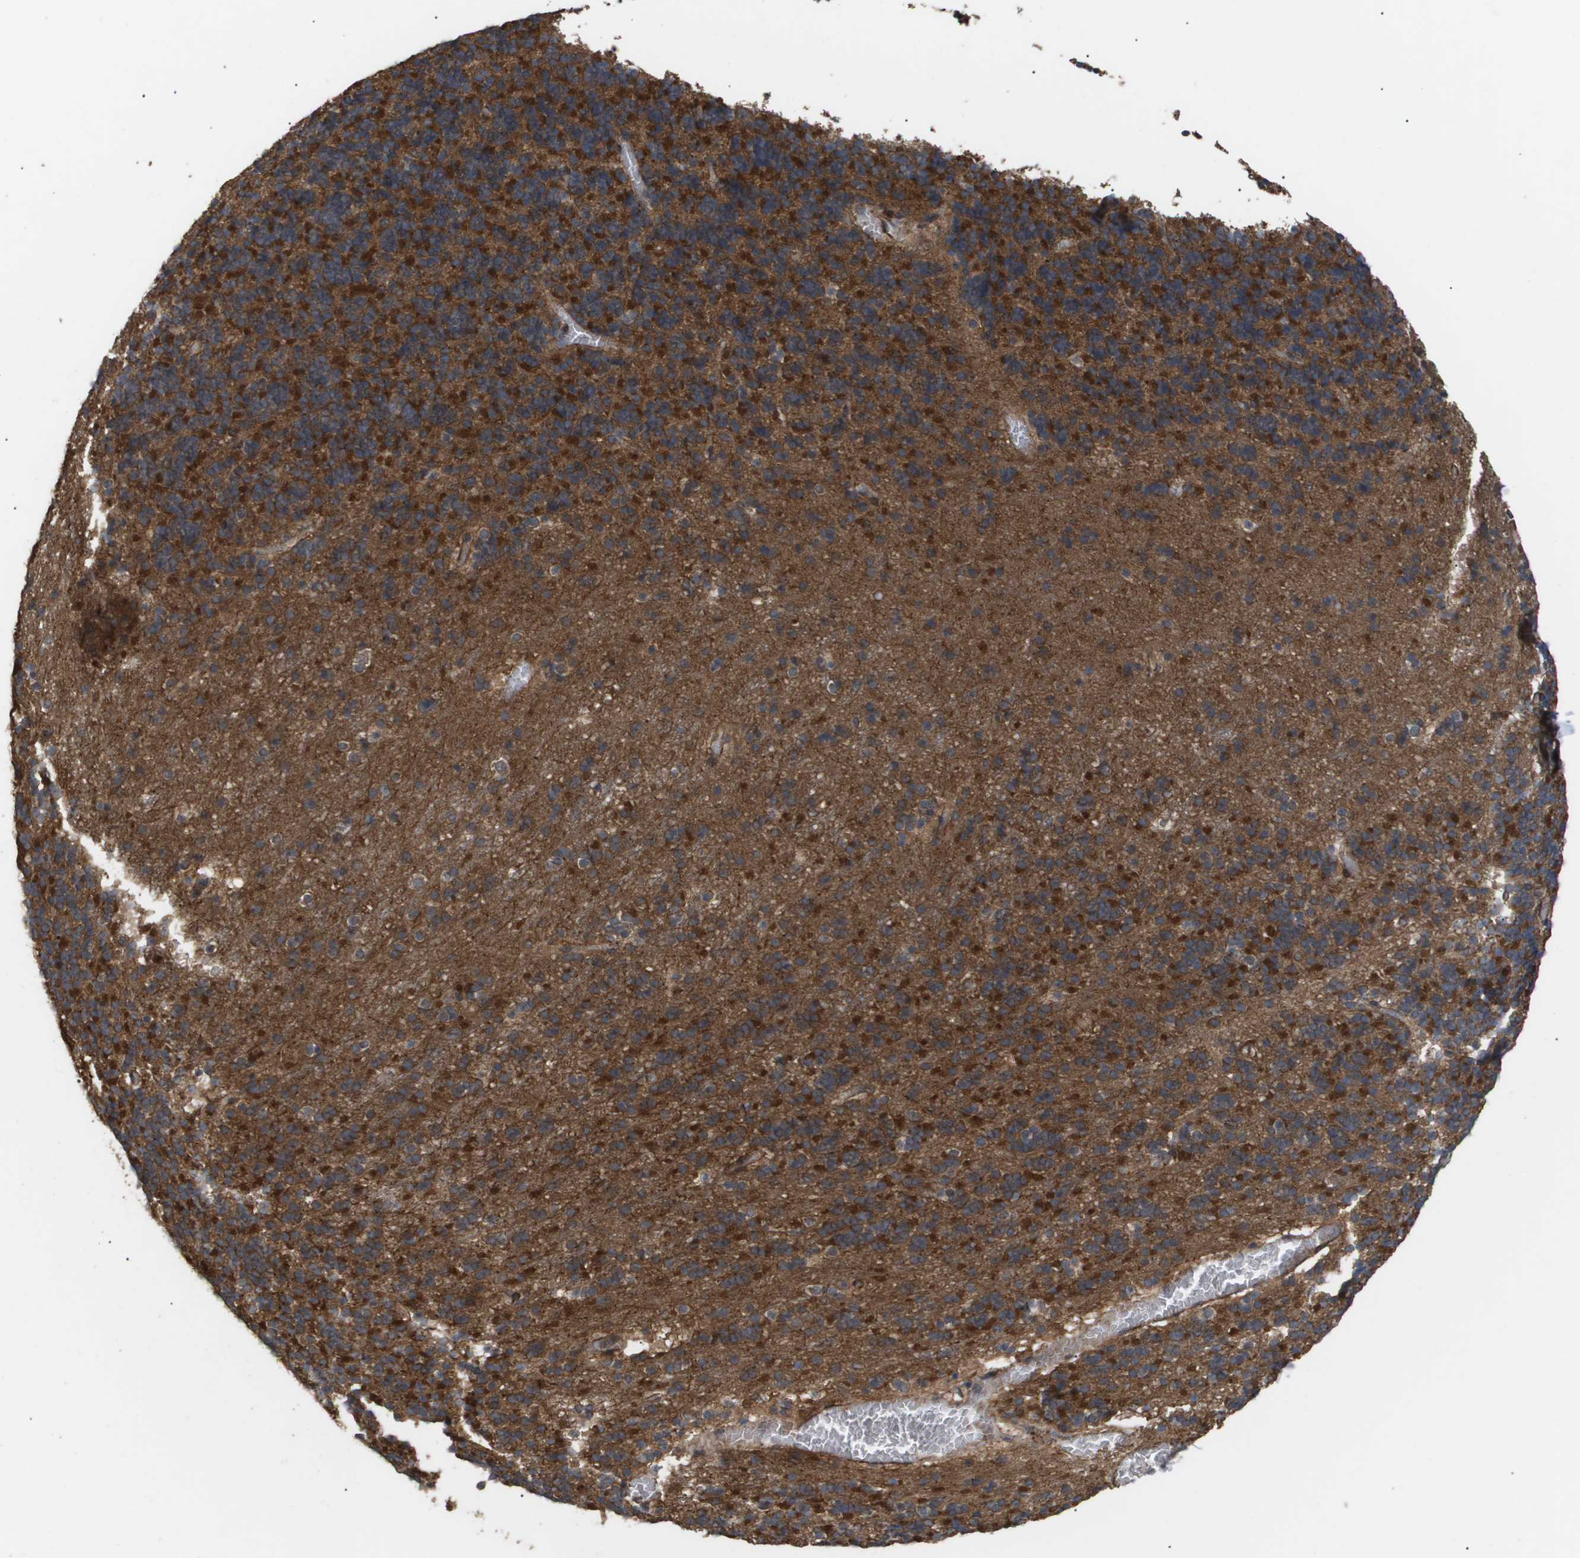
{"staining": {"intensity": "strong", "quantity": ">75%", "location": "cytoplasmic/membranous"}, "tissue": "cerebellum", "cell_type": "Cells in granular layer", "image_type": "normal", "snomed": [{"axis": "morphology", "description": "Normal tissue, NOS"}, {"axis": "topography", "description": "Cerebellum"}], "caption": "Strong cytoplasmic/membranous expression is appreciated in about >75% of cells in granular layer in benign cerebellum.", "gene": "CUL5", "patient": {"sex": "male", "age": 45}}